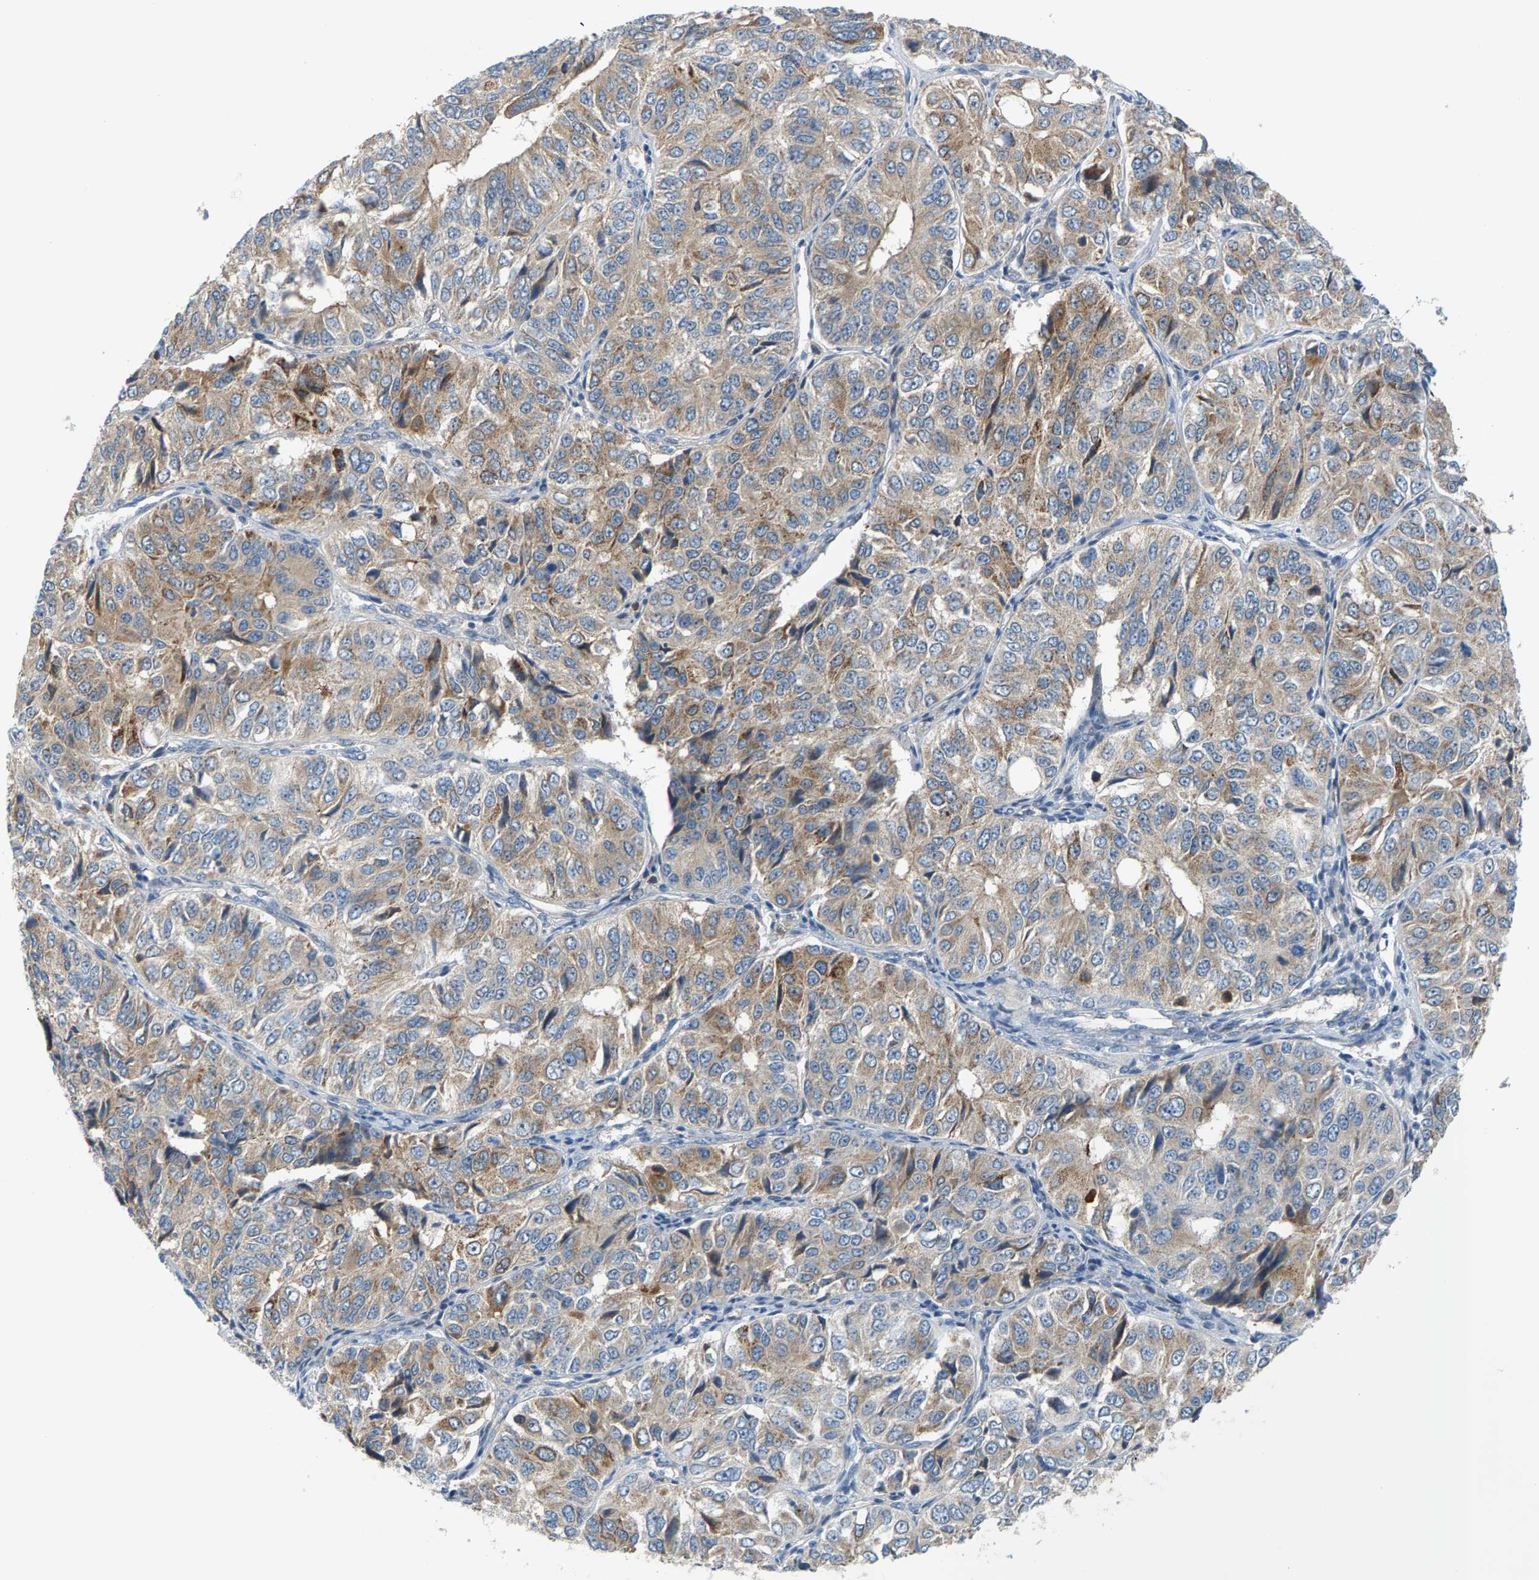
{"staining": {"intensity": "moderate", "quantity": ">75%", "location": "cytoplasmic/membranous"}, "tissue": "ovarian cancer", "cell_type": "Tumor cells", "image_type": "cancer", "snomed": [{"axis": "morphology", "description": "Carcinoma, endometroid"}, {"axis": "topography", "description": "Ovary"}], "caption": "This histopathology image exhibits immunohistochemistry (IHC) staining of ovarian cancer (endometroid carcinoma), with medium moderate cytoplasmic/membranous expression in approximately >75% of tumor cells.", "gene": "PDCL", "patient": {"sex": "female", "age": 51}}